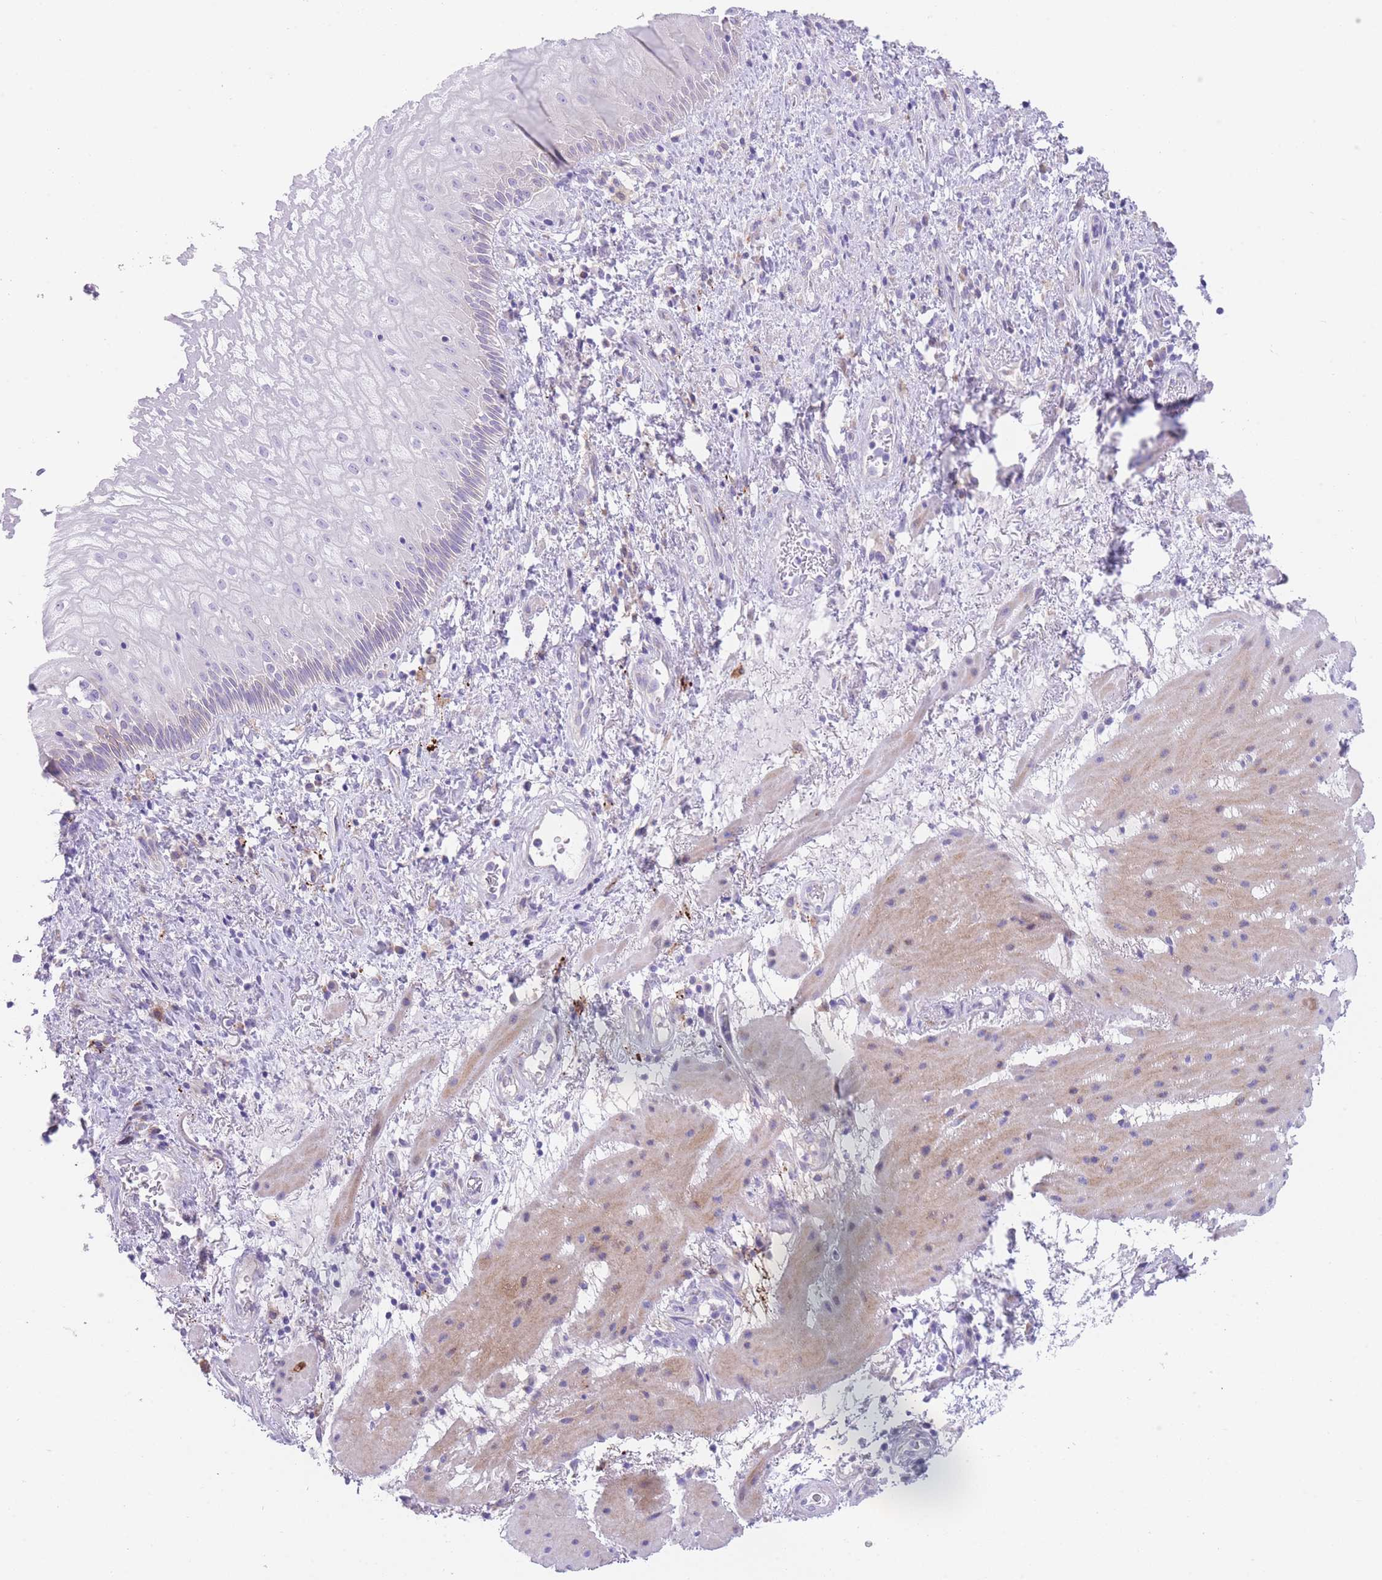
{"staining": {"intensity": "negative", "quantity": "none", "location": "none"}, "tissue": "esophagus", "cell_type": "Squamous epithelial cells", "image_type": "normal", "snomed": [{"axis": "morphology", "description": "Normal tissue, NOS"}, {"axis": "topography", "description": "Esophagus"}], "caption": "This is an immunohistochemistry micrograph of benign esophagus. There is no staining in squamous epithelial cells.", "gene": "QTRT1", "patient": {"sex": "female", "age": 75}}